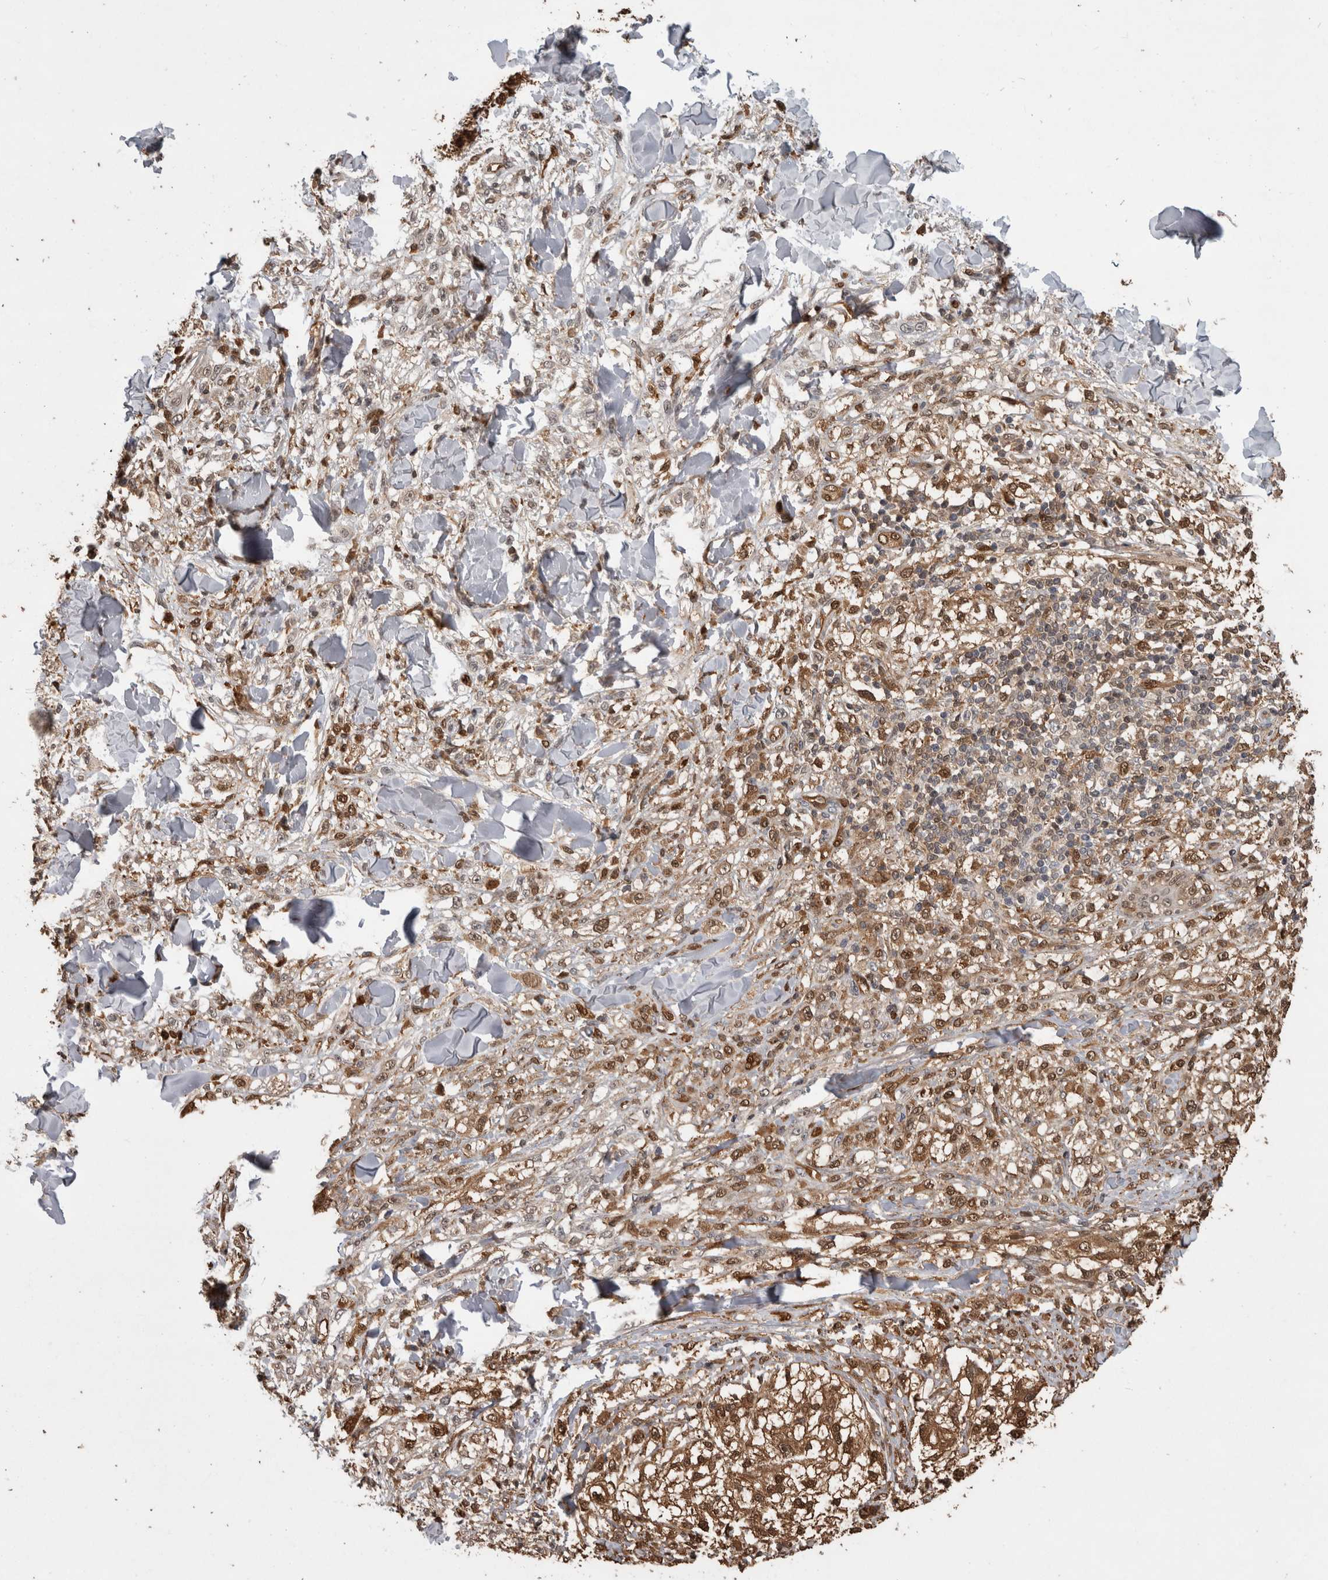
{"staining": {"intensity": "moderate", "quantity": ">75%", "location": "cytoplasmic/membranous,nuclear"}, "tissue": "melanoma", "cell_type": "Tumor cells", "image_type": "cancer", "snomed": [{"axis": "morphology", "description": "Malignant melanoma, NOS"}, {"axis": "topography", "description": "Skin of head"}], "caption": "Malignant melanoma was stained to show a protein in brown. There is medium levels of moderate cytoplasmic/membranous and nuclear expression in about >75% of tumor cells. The staining was performed using DAB (3,3'-diaminobenzidine), with brown indicating positive protein expression. Nuclei are stained blue with hematoxylin.", "gene": "LXN", "patient": {"sex": "male", "age": 83}}